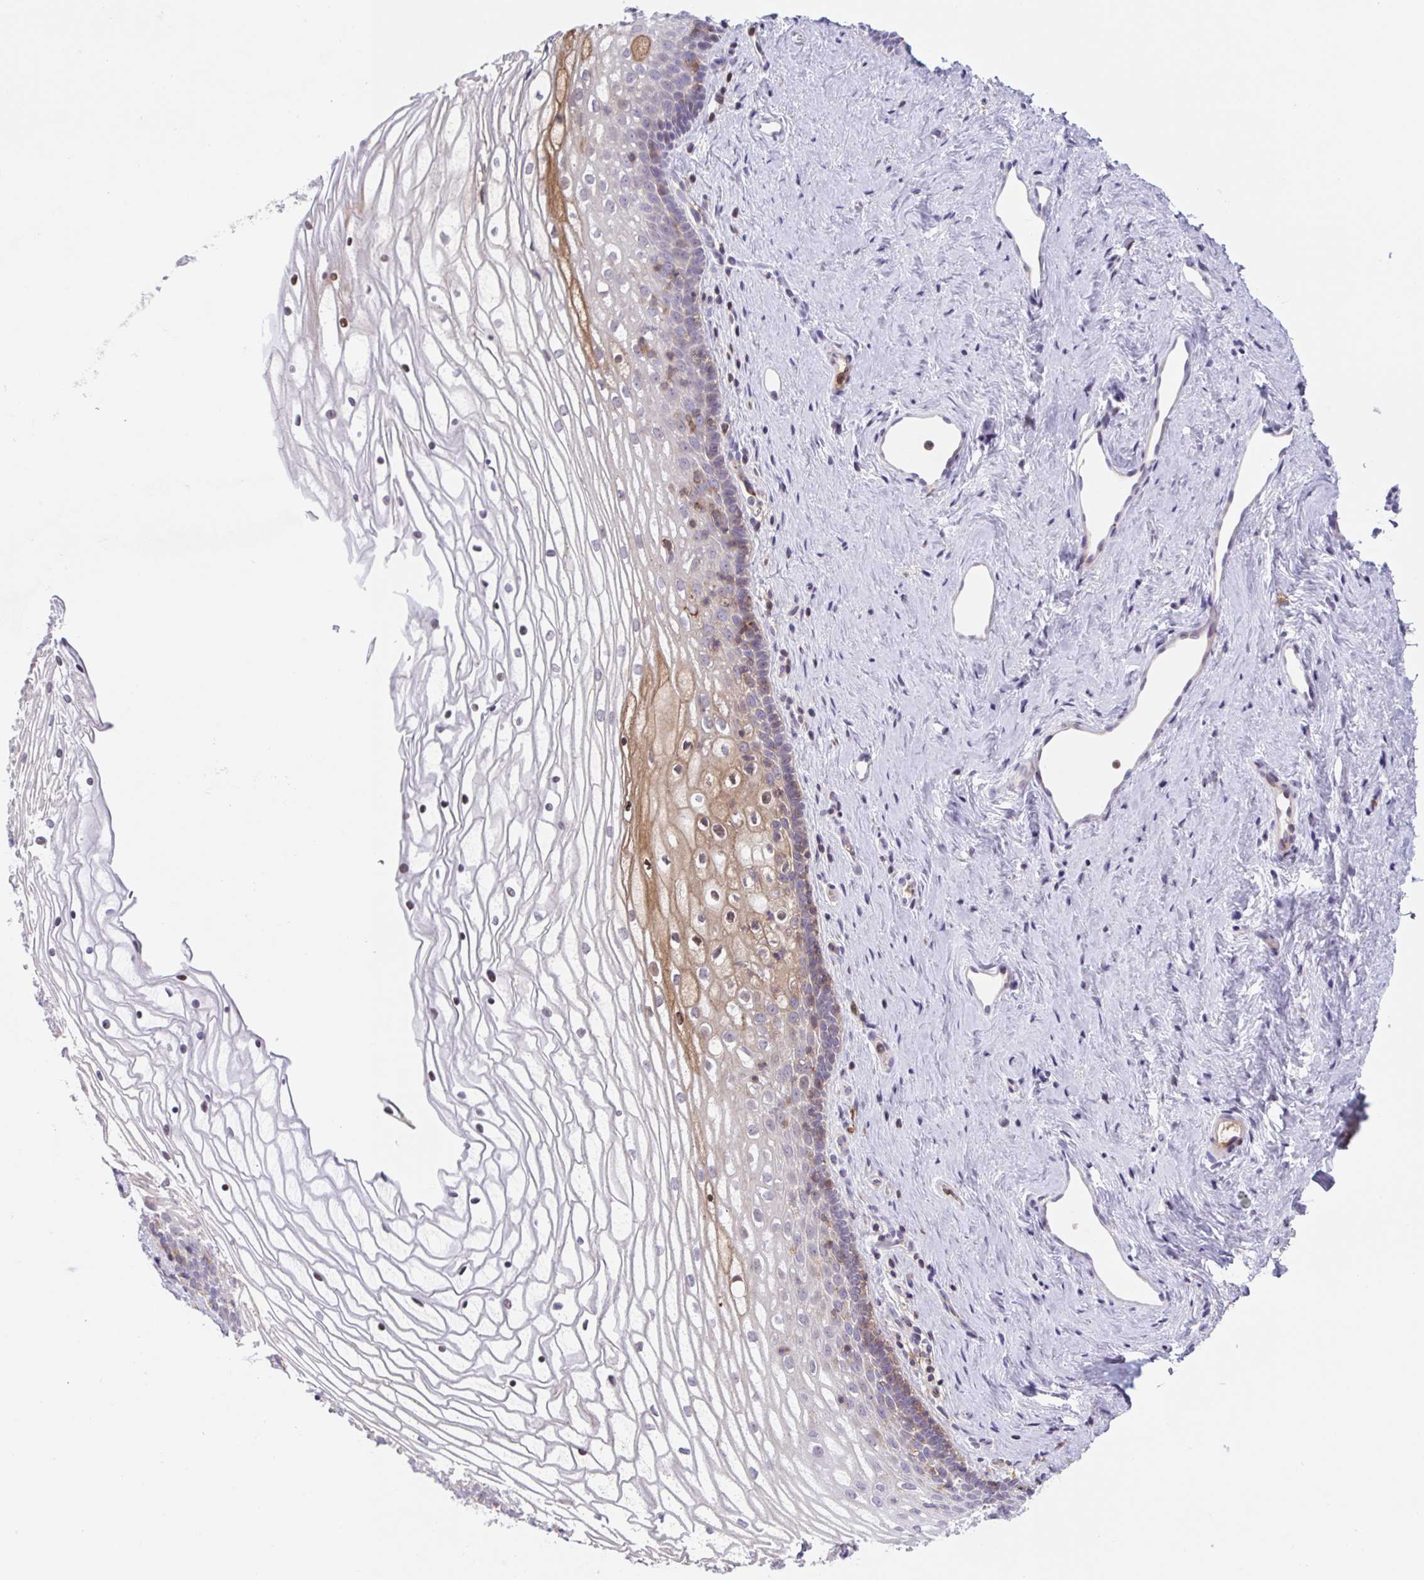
{"staining": {"intensity": "moderate", "quantity": "<25%", "location": "cytoplasmic/membranous,nuclear"}, "tissue": "vagina", "cell_type": "Squamous epithelial cells", "image_type": "normal", "snomed": [{"axis": "morphology", "description": "Normal tissue, NOS"}, {"axis": "topography", "description": "Vagina"}], "caption": "Immunohistochemistry (IHC) image of benign vagina: vagina stained using immunohistochemistry exhibits low levels of moderate protein expression localized specifically in the cytoplasmic/membranous,nuclear of squamous epithelial cells, appearing as a cytoplasmic/membranous,nuclear brown color.", "gene": "TPRG1", "patient": {"sex": "female", "age": 45}}